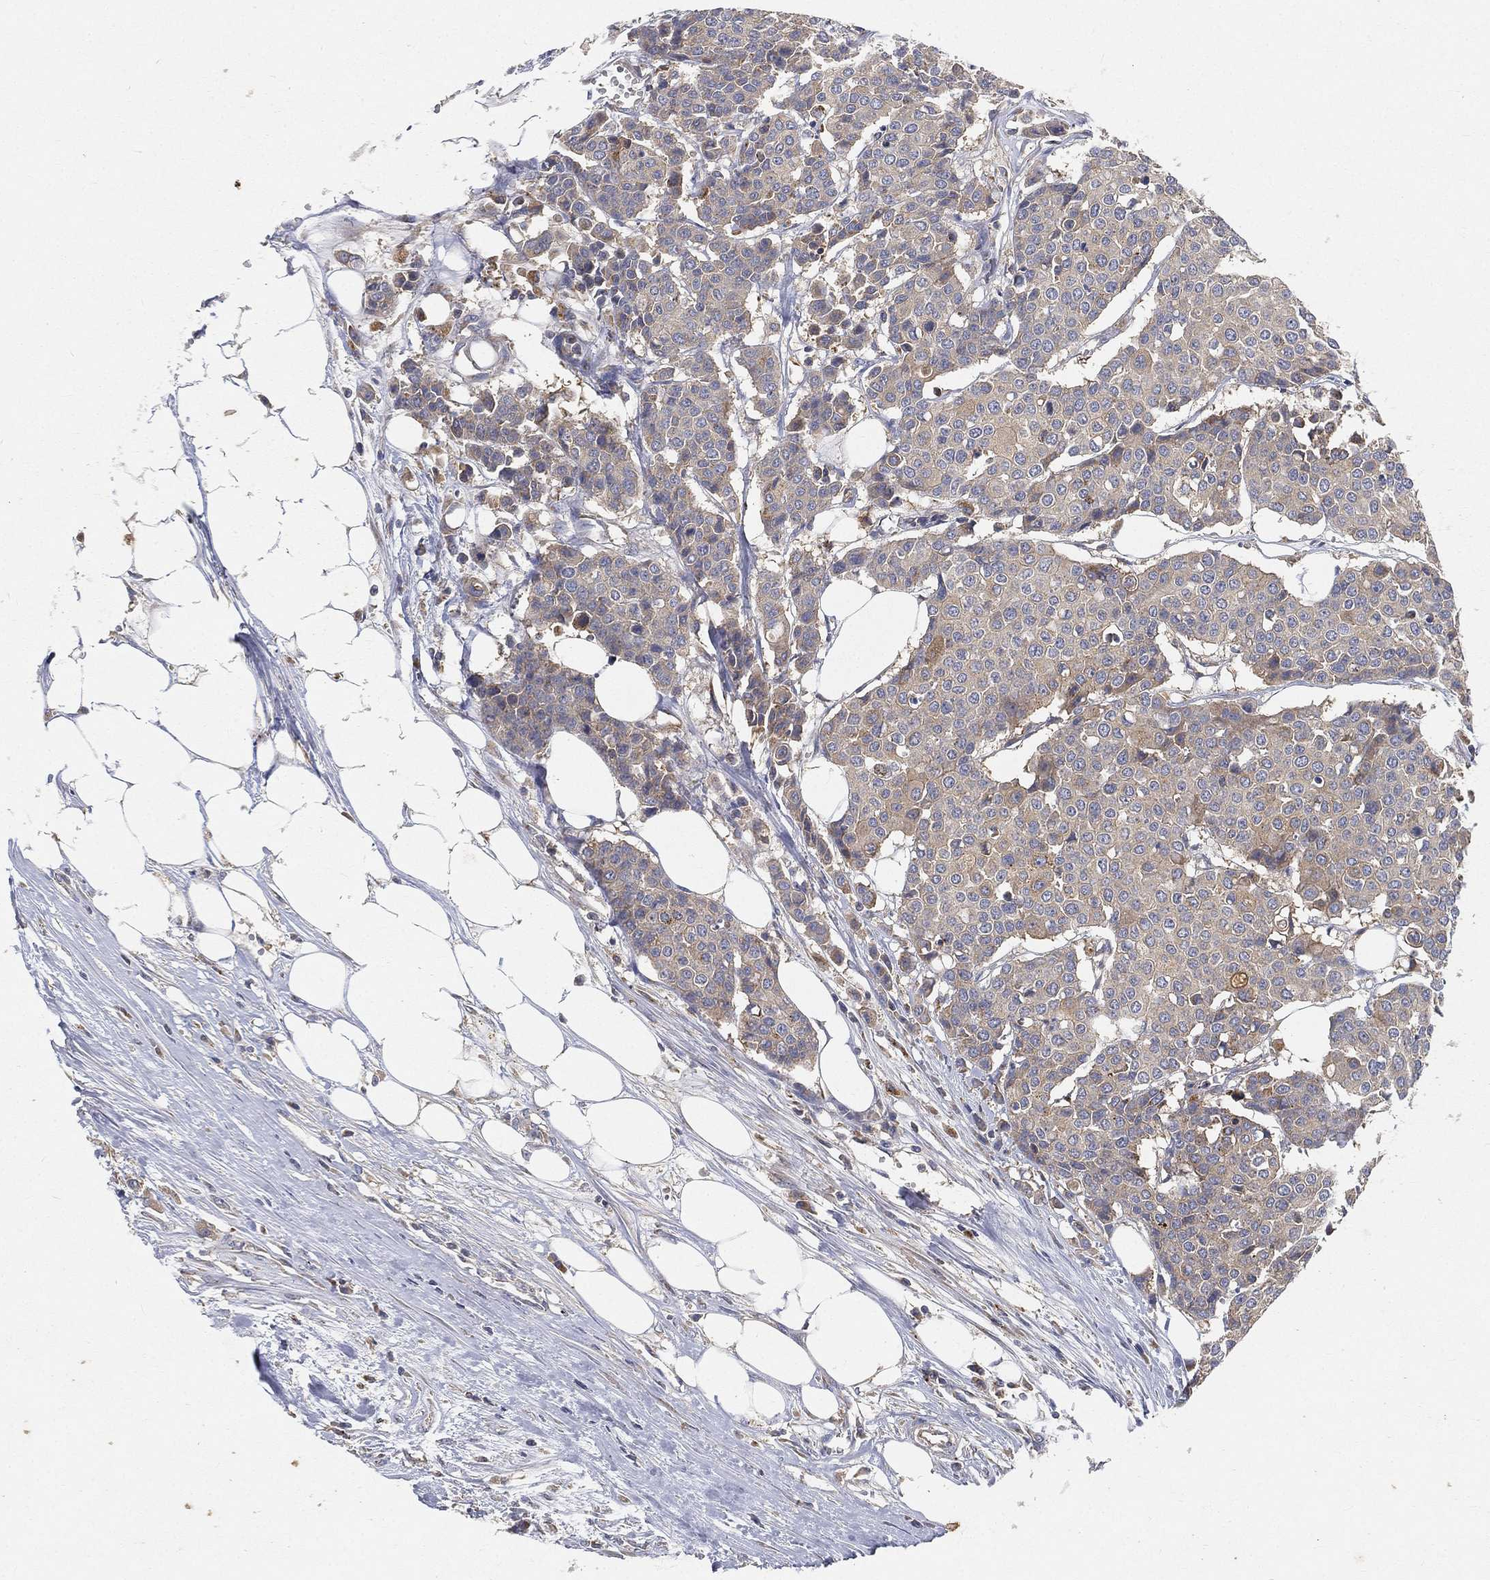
{"staining": {"intensity": "weak", "quantity": "<25%", "location": "cytoplasmic/membranous"}, "tissue": "carcinoid", "cell_type": "Tumor cells", "image_type": "cancer", "snomed": [{"axis": "morphology", "description": "Carcinoid, malignant, NOS"}, {"axis": "topography", "description": "Colon"}], "caption": "An immunohistochemistry photomicrograph of malignant carcinoid is shown. There is no staining in tumor cells of malignant carcinoid.", "gene": "CTSL", "patient": {"sex": "male", "age": 81}}